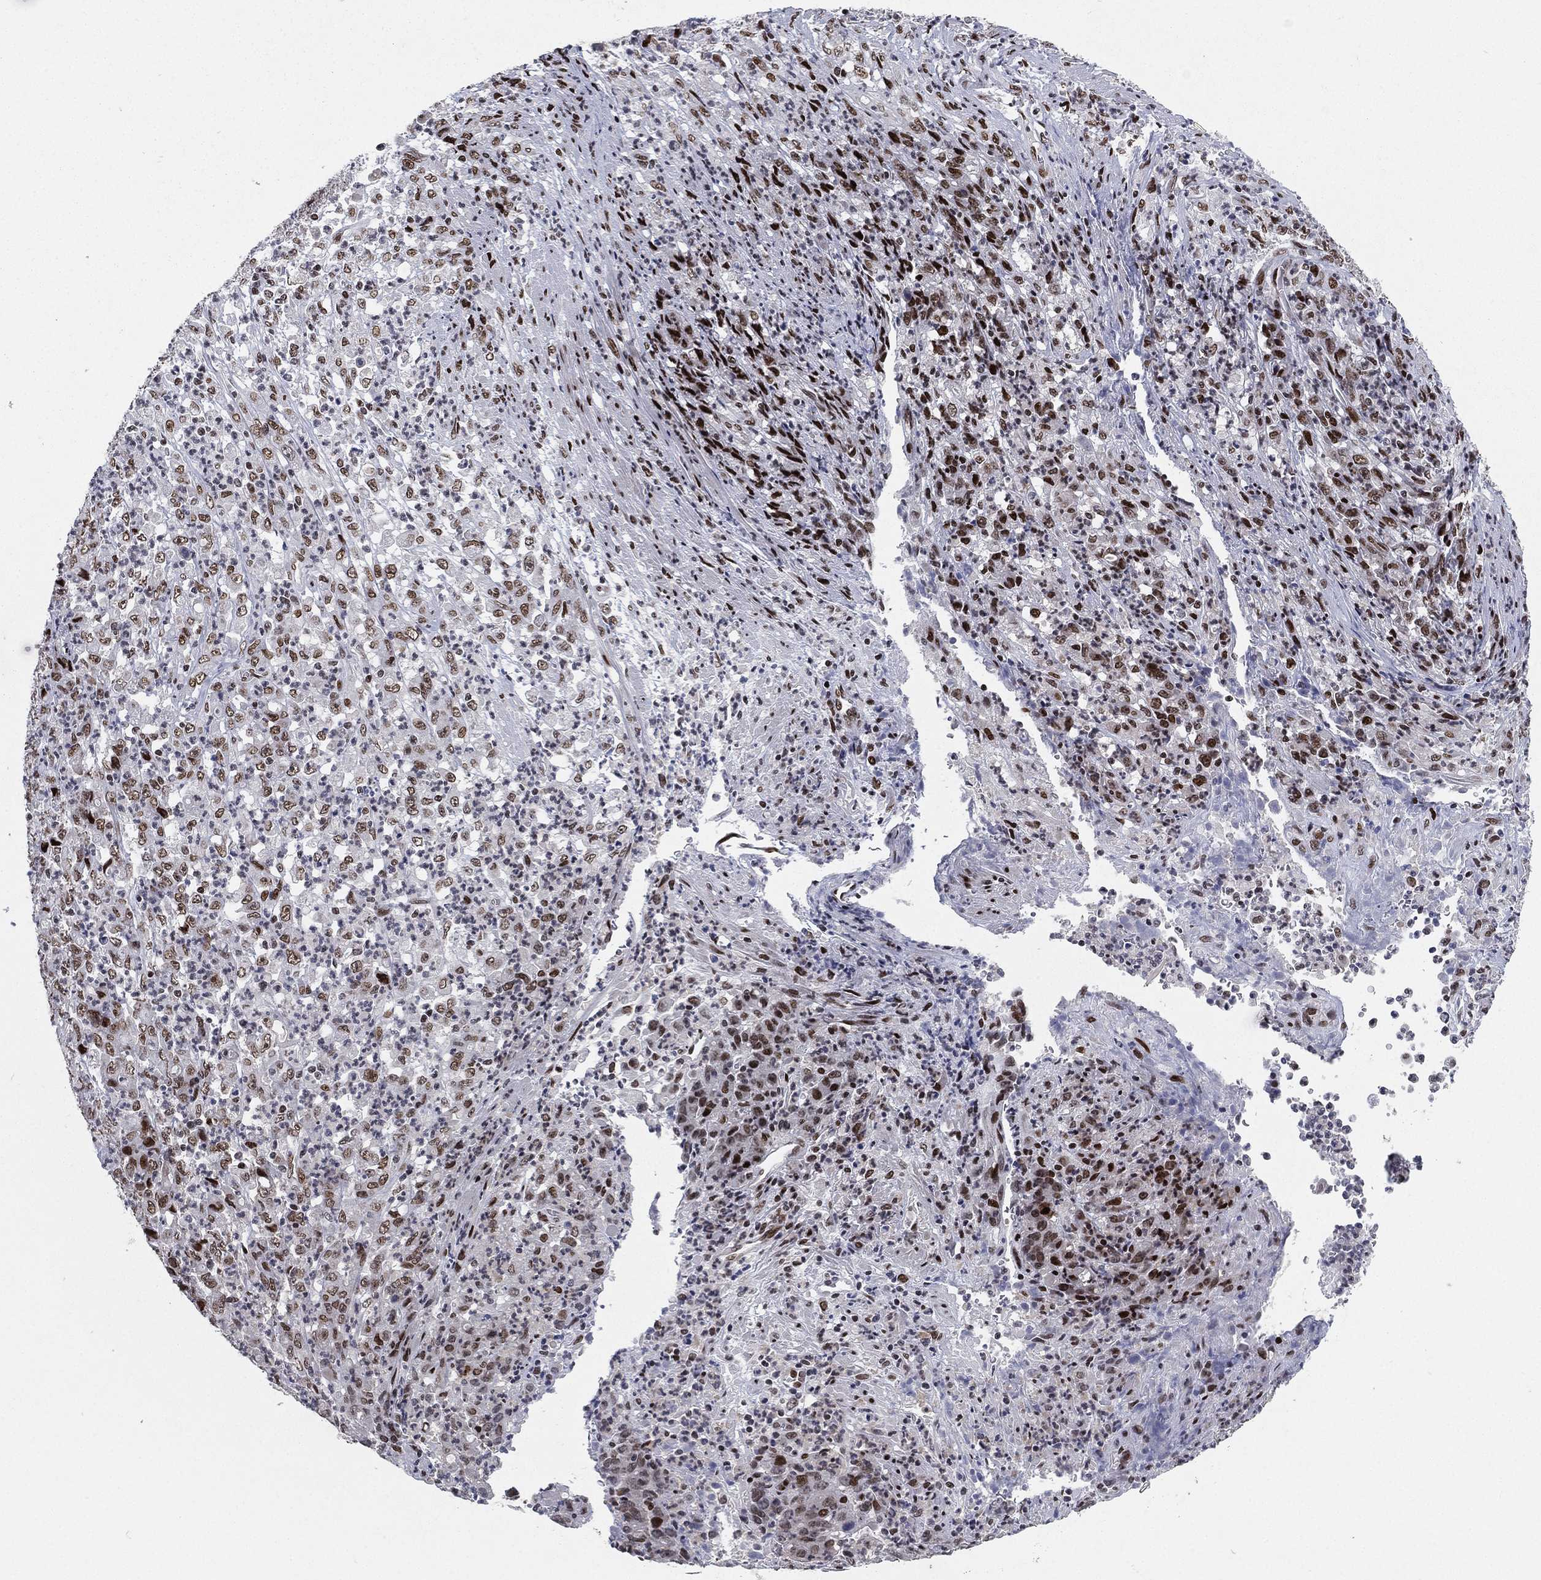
{"staining": {"intensity": "strong", "quantity": "25%-75%", "location": "nuclear"}, "tissue": "stomach cancer", "cell_type": "Tumor cells", "image_type": "cancer", "snomed": [{"axis": "morphology", "description": "Adenocarcinoma, NOS"}, {"axis": "topography", "description": "Stomach, lower"}], "caption": "A high amount of strong nuclear staining is seen in about 25%-75% of tumor cells in adenocarcinoma (stomach) tissue.", "gene": "RTF1", "patient": {"sex": "female", "age": 71}}